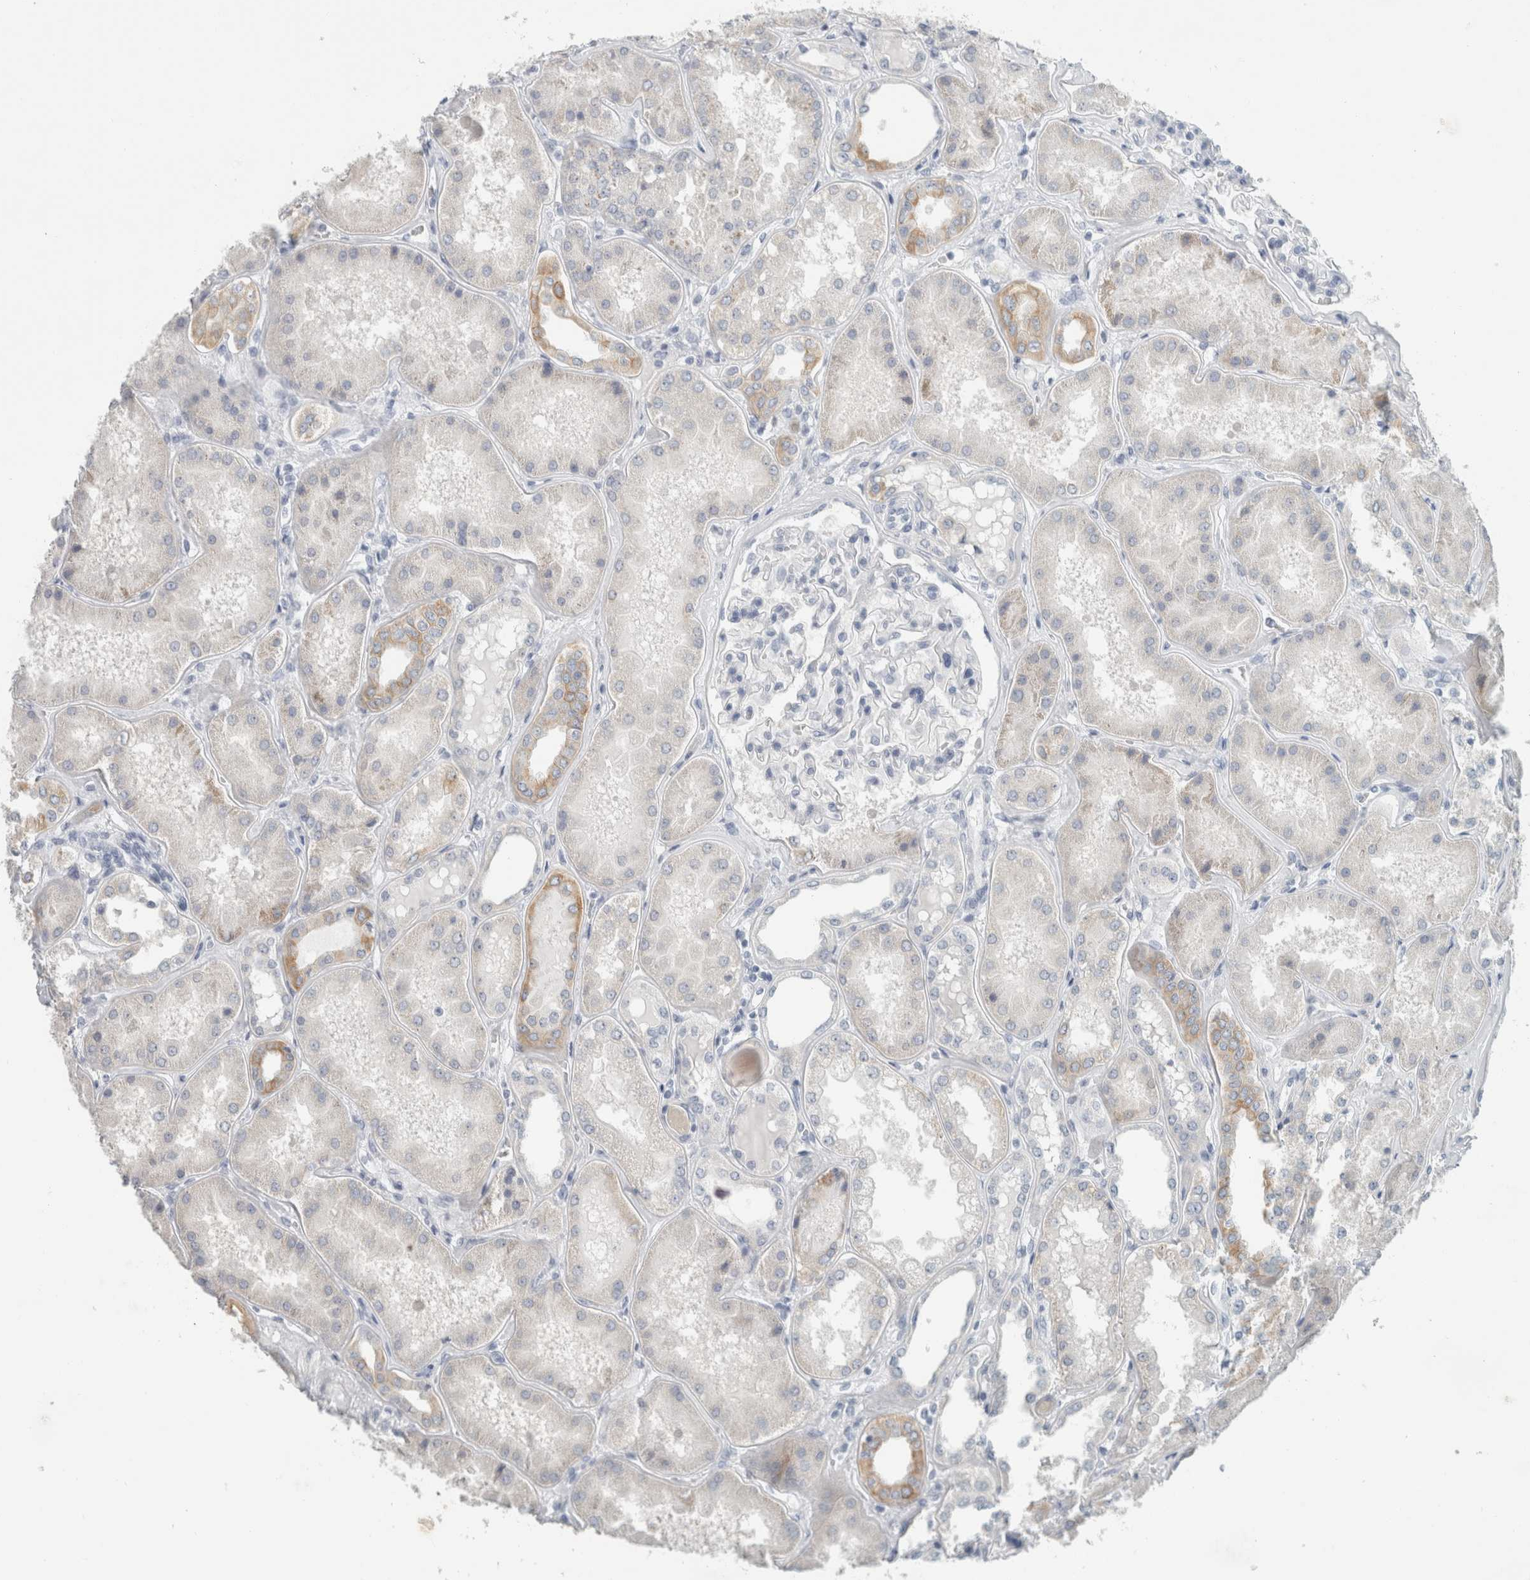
{"staining": {"intensity": "negative", "quantity": "none", "location": "none"}, "tissue": "kidney", "cell_type": "Cells in glomeruli", "image_type": "normal", "snomed": [{"axis": "morphology", "description": "Normal tissue, NOS"}, {"axis": "topography", "description": "Kidney"}], "caption": "This micrograph is of unremarkable kidney stained with IHC to label a protein in brown with the nuclei are counter-stained blue. There is no staining in cells in glomeruli.", "gene": "SLC28A3", "patient": {"sex": "female", "age": 56}}